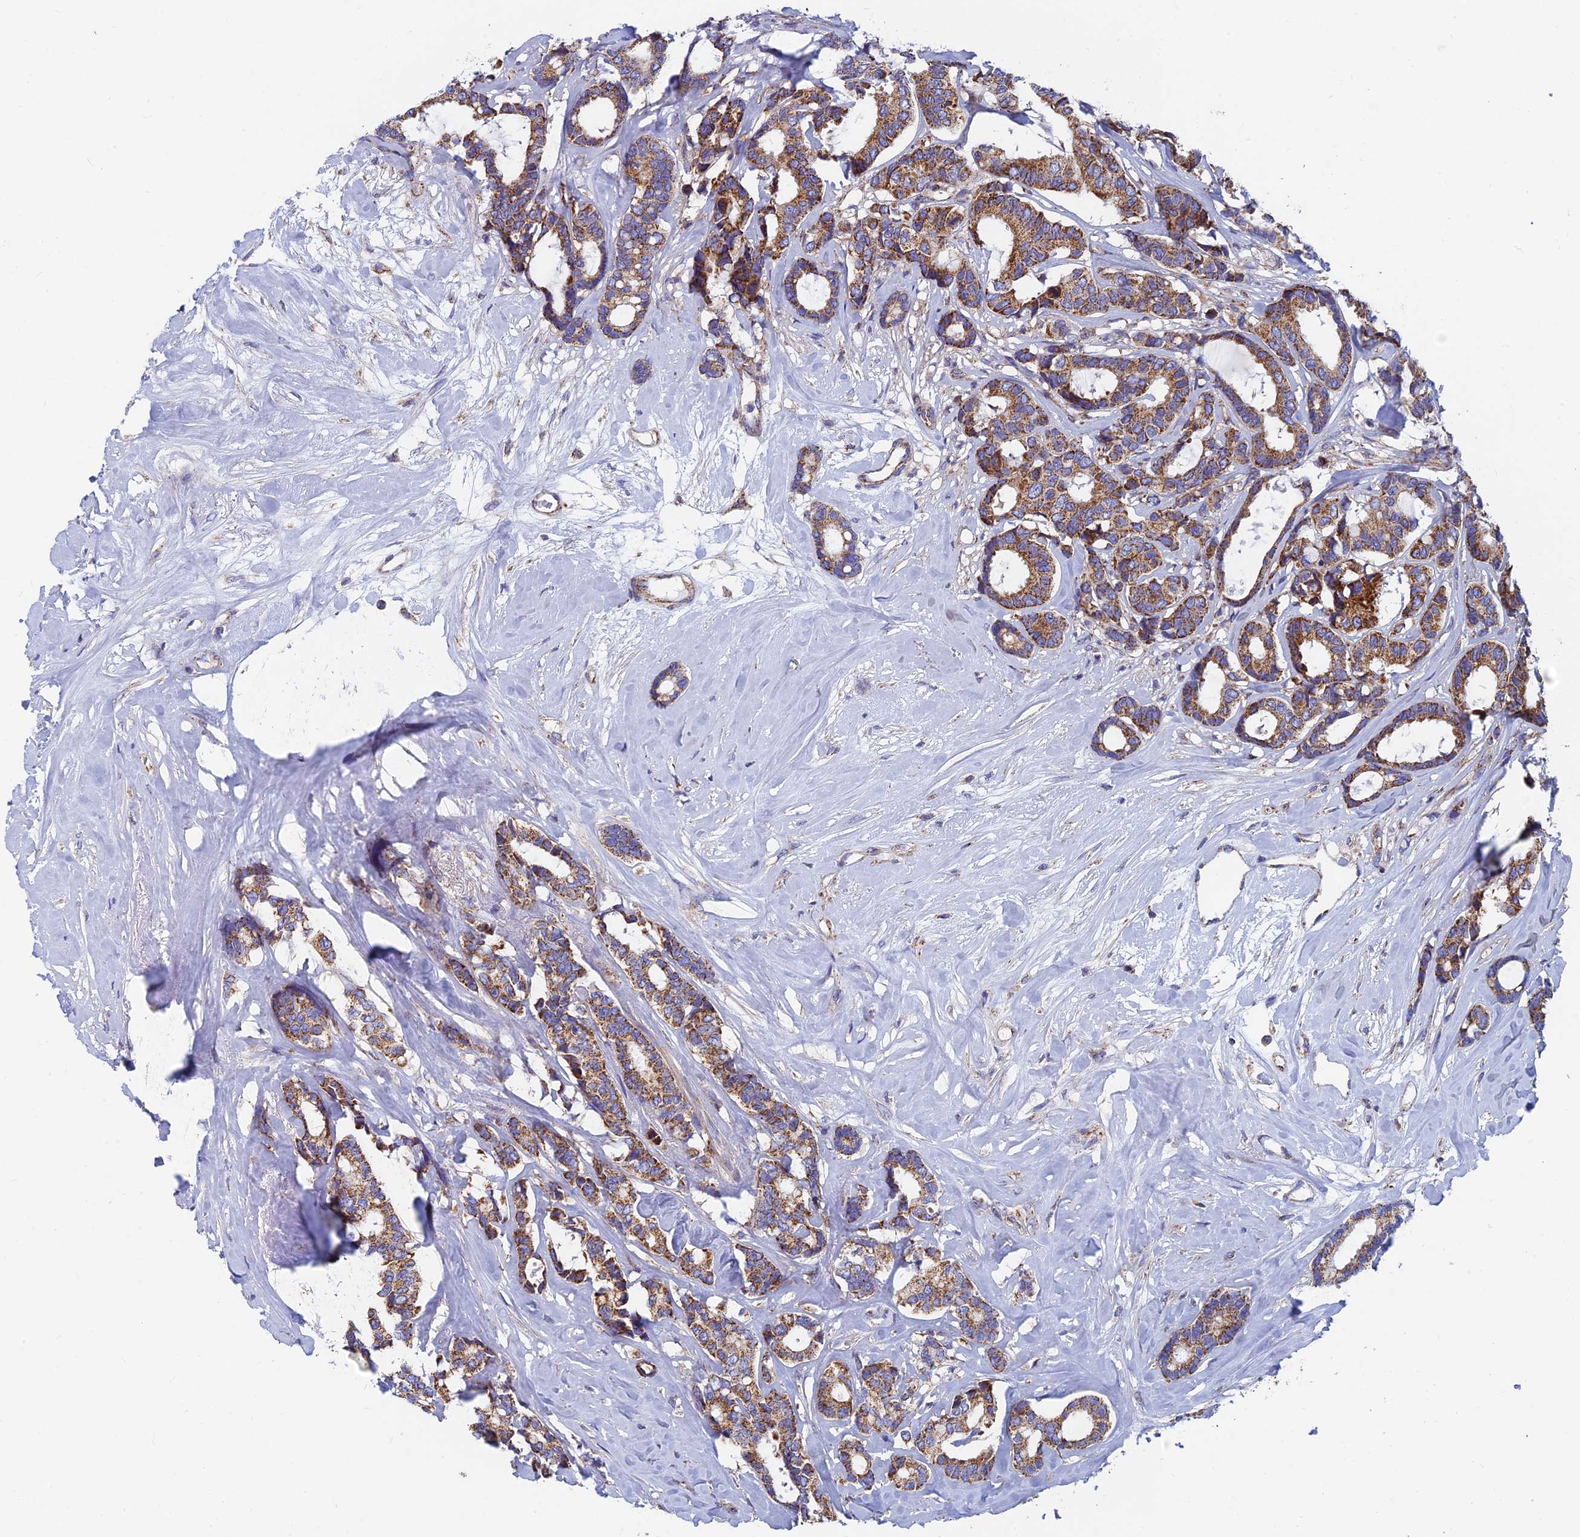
{"staining": {"intensity": "moderate", "quantity": ">75%", "location": "cytoplasmic/membranous"}, "tissue": "breast cancer", "cell_type": "Tumor cells", "image_type": "cancer", "snomed": [{"axis": "morphology", "description": "Duct carcinoma"}, {"axis": "topography", "description": "Breast"}], "caption": "A micrograph of invasive ductal carcinoma (breast) stained for a protein shows moderate cytoplasmic/membranous brown staining in tumor cells.", "gene": "MRPS9", "patient": {"sex": "female", "age": 87}}